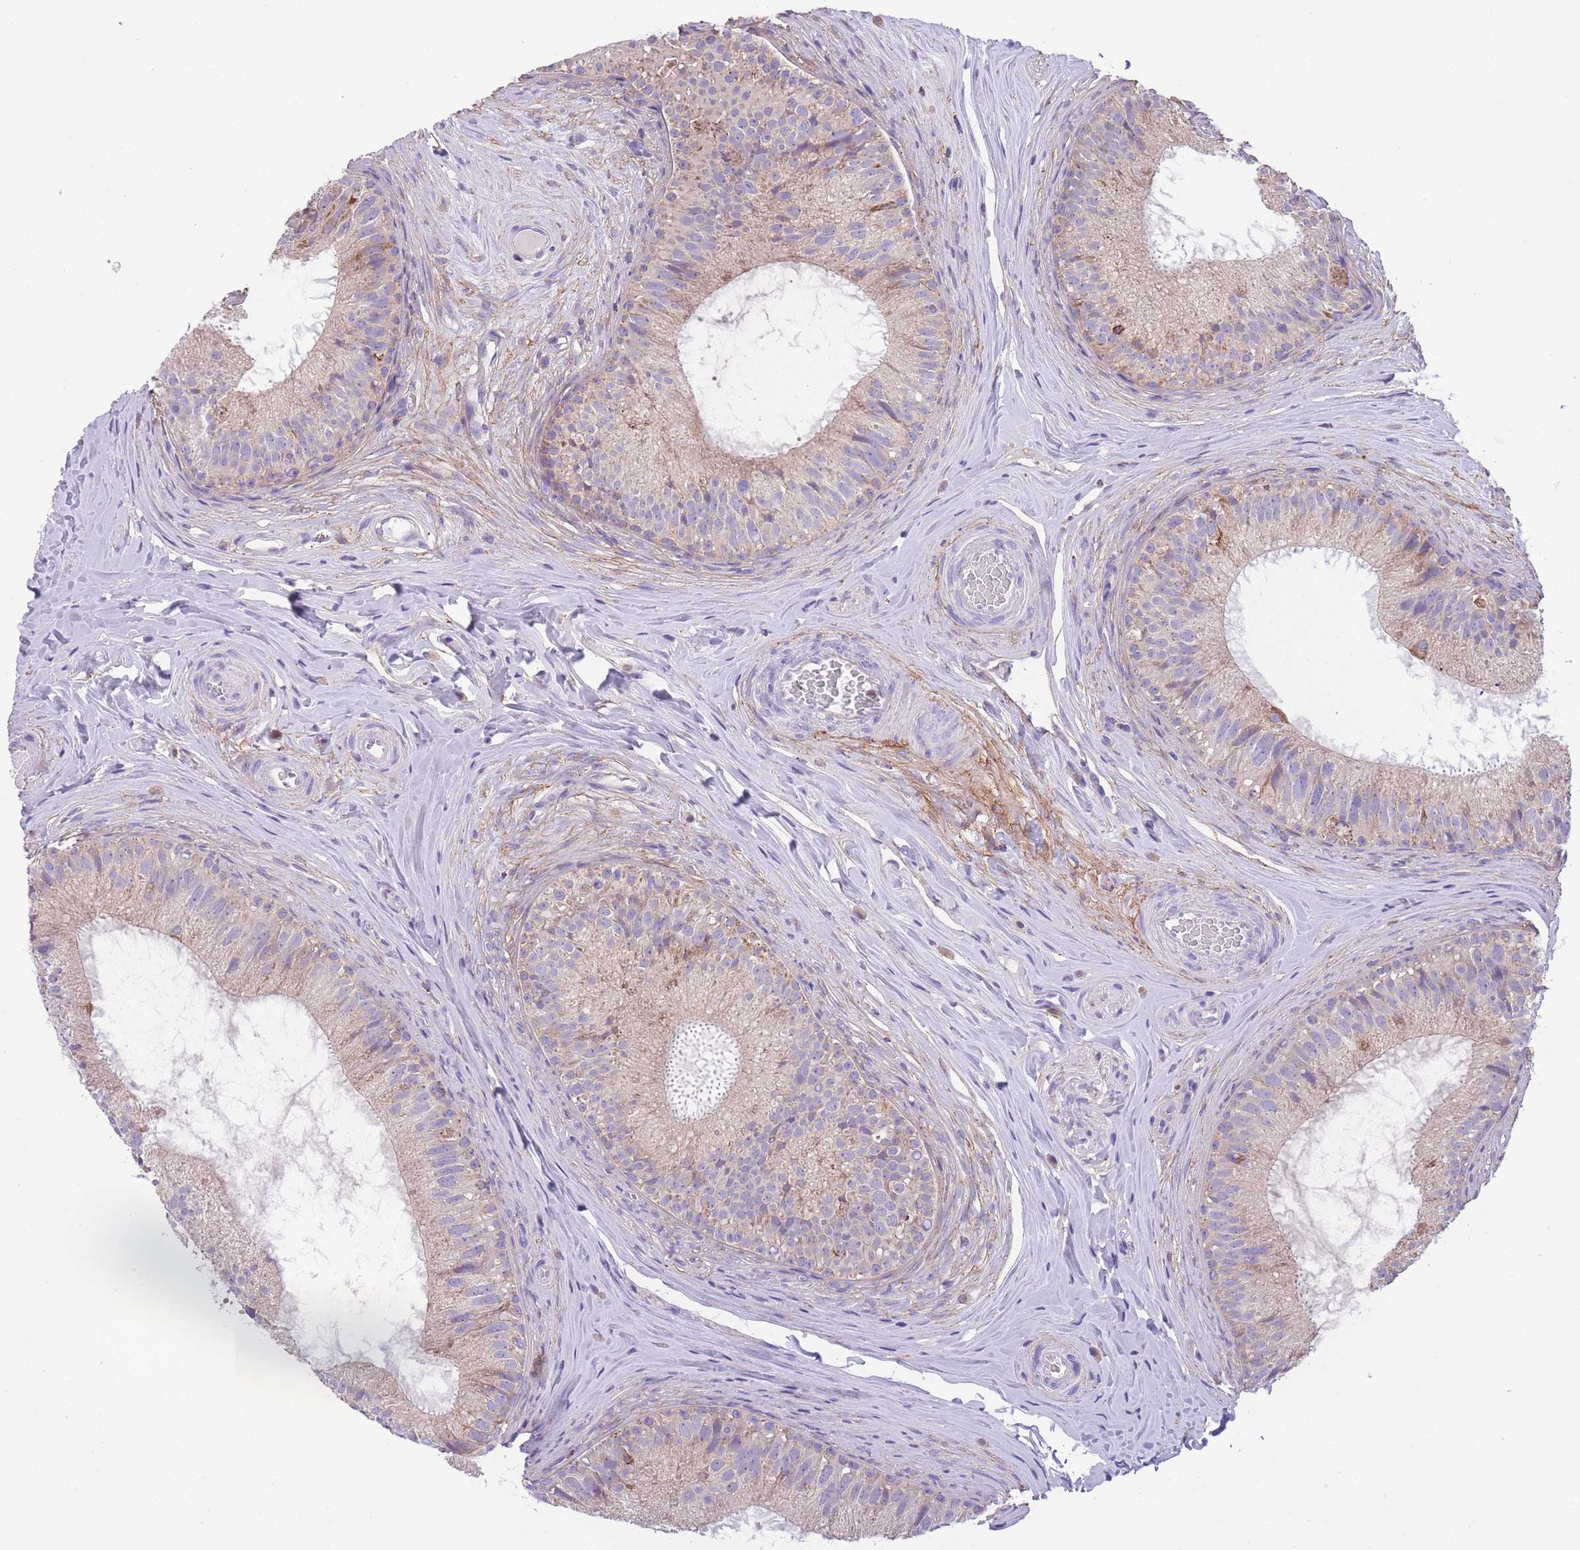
{"staining": {"intensity": "moderate", "quantity": "<25%", "location": "cytoplasmic/membranous"}, "tissue": "epididymis", "cell_type": "Glandular cells", "image_type": "normal", "snomed": [{"axis": "morphology", "description": "Normal tissue, NOS"}, {"axis": "topography", "description": "Epididymis"}], "caption": "This micrograph reveals normal epididymis stained with IHC to label a protein in brown. The cytoplasmic/membranous of glandular cells show moderate positivity for the protein. Nuclei are counter-stained blue.", "gene": "ST3GAL3", "patient": {"sex": "male", "age": 34}}